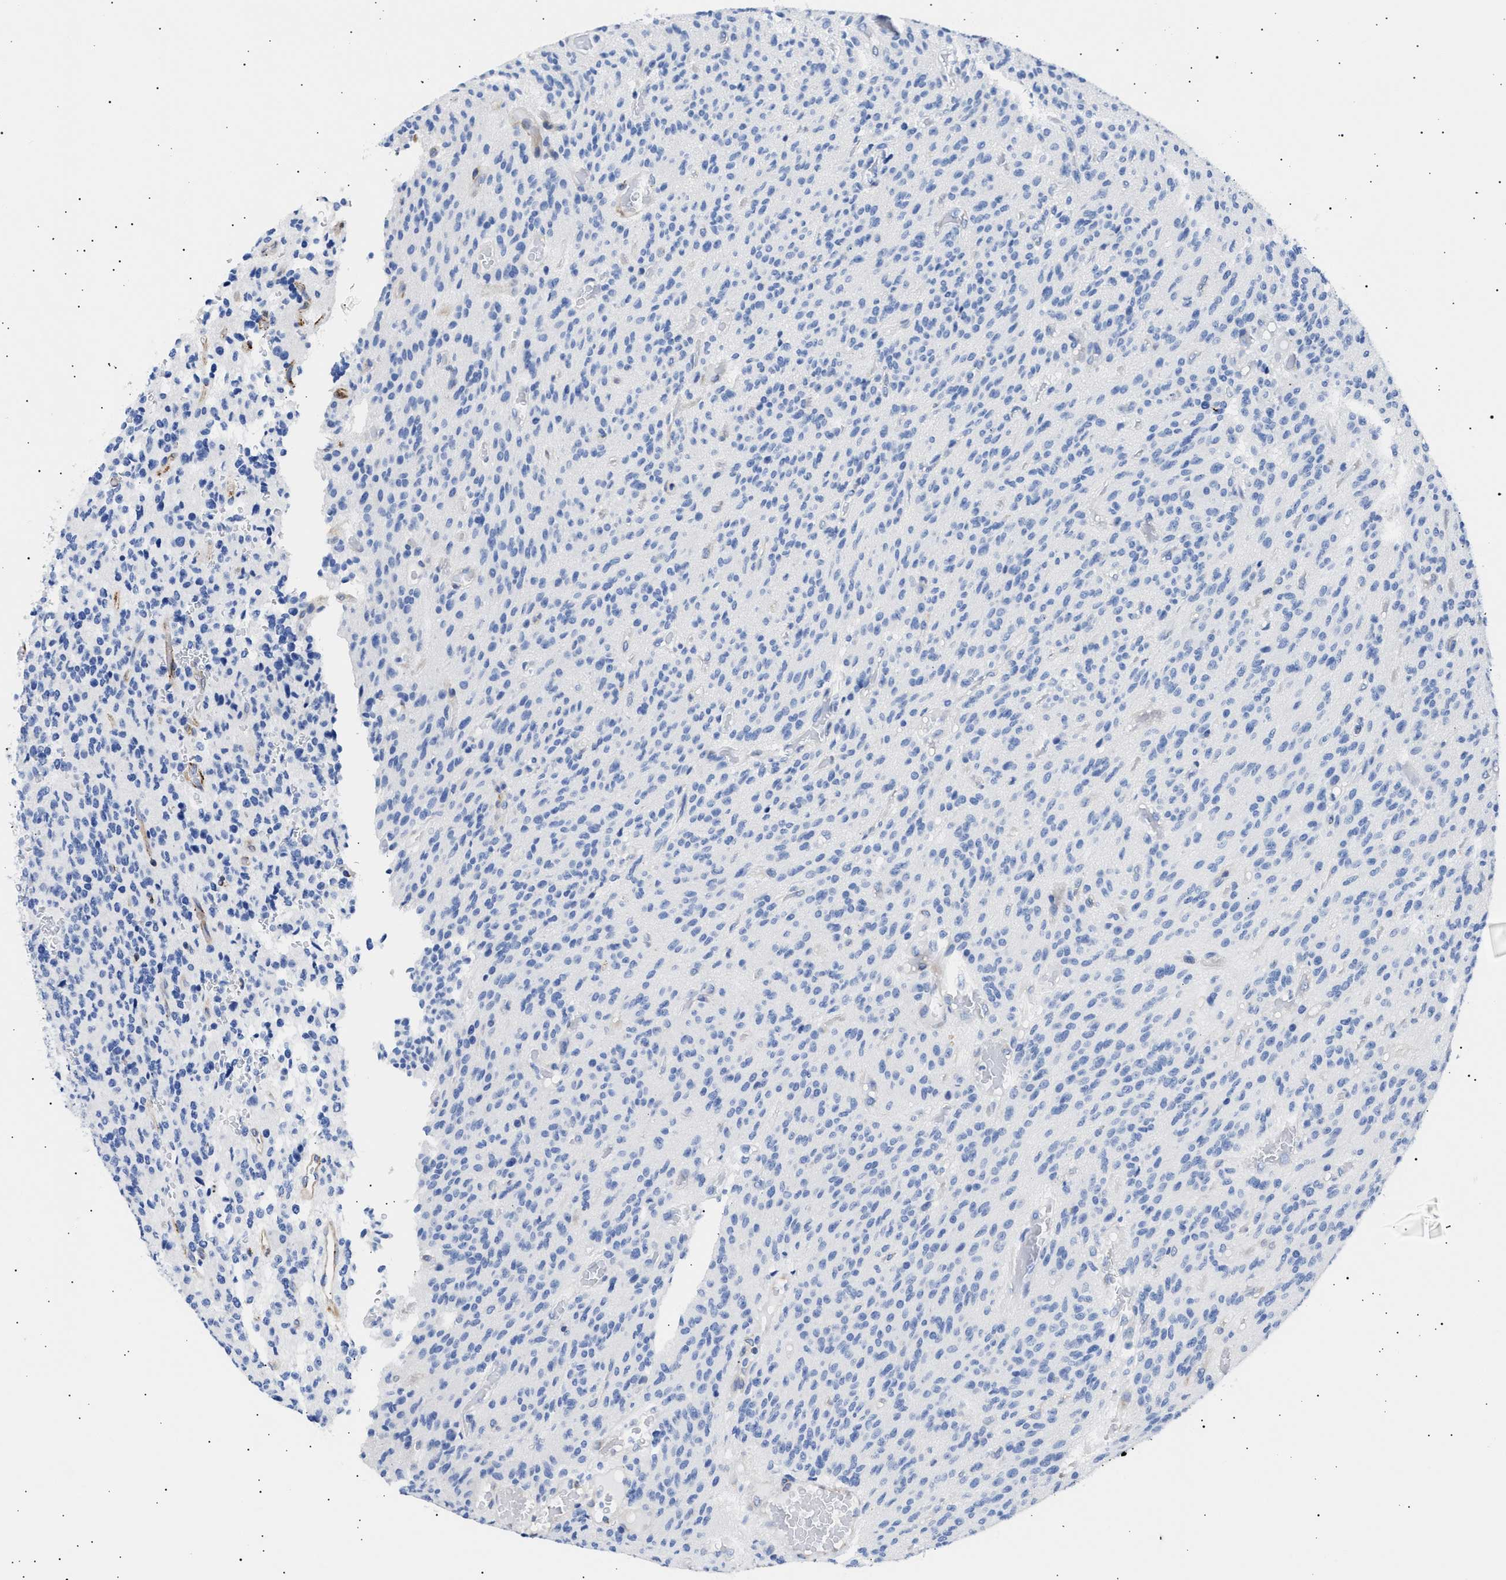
{"staining": {"intensity": "negative", "quantity": "none", "location": "none"}, "tissue": "glioma", "cell_type": "Tumor cells", "image_type": "cancer", "snomed": [{"axis": "morphology", "description": "Glioma, malignant, High grade"}, {"axis": "topography", "description": "Brain"}], "caption": "A histopathology image of malignant high-grade glioma stained for a protein demonstrates no brown staining in tumor cells. (DAB immunohistochemistry with hematoxylin counter stain).", "gene": "HEMGN", "patient": {"sex": "male", "age": 34}}